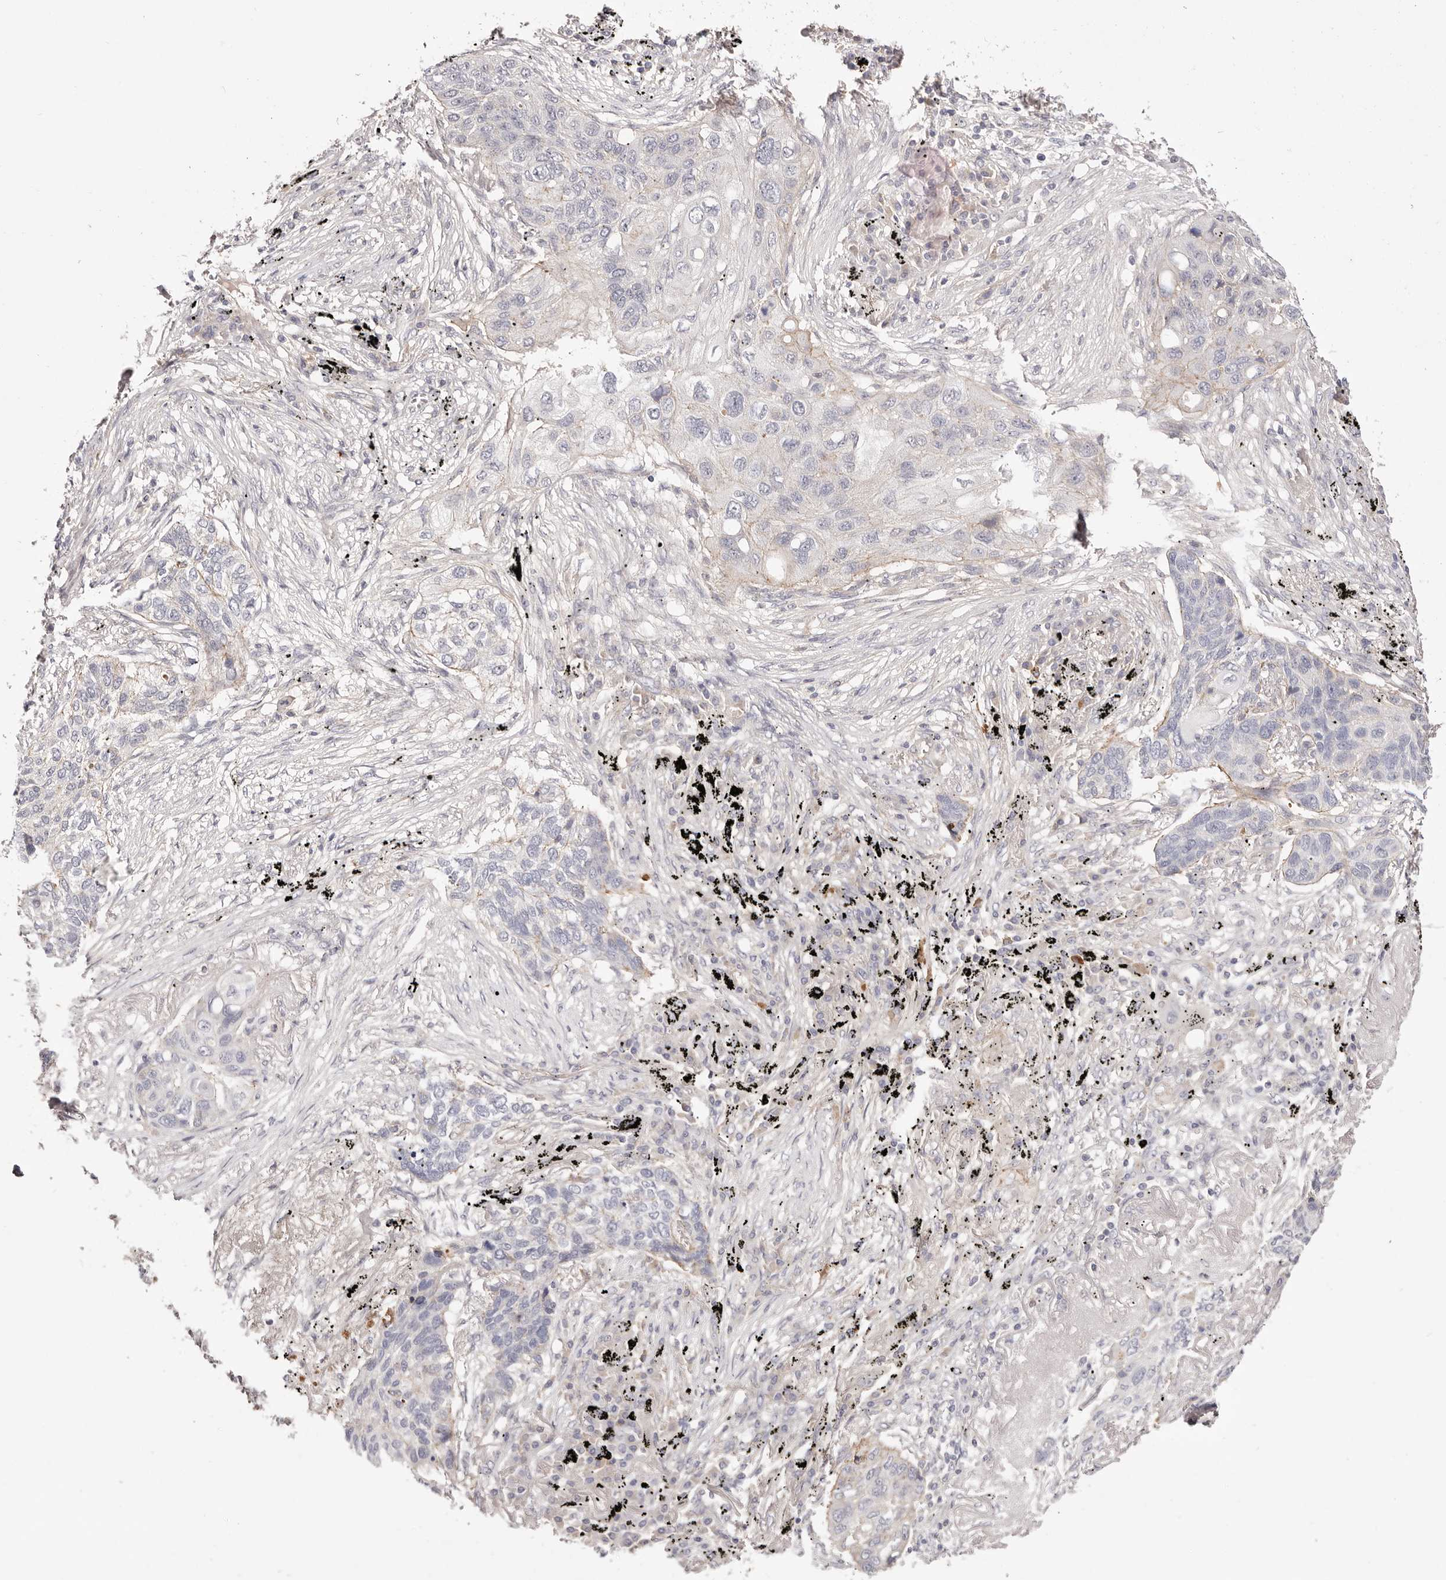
{"staining": {"intensity": "negative", "quantity": "none", "location": "none"}, "tissue": "lung cancer", "cell_type": "Tumor cells", "image_type": "cancer", "snomed": [{"axis": "morphology", "description": "Squamous cell carcinoma, NOS"}, {"axis": "topography", "description": "Lung"}], "caption": "DAB (3,3'-diaminobenzidine) immunohistochemical staining of lung cancer (squamous cell carcinoma) exhibits no significant expression in tumor cells.", "gene": "SLC35B2", "patient": {"sex": "female", "age": 63}}